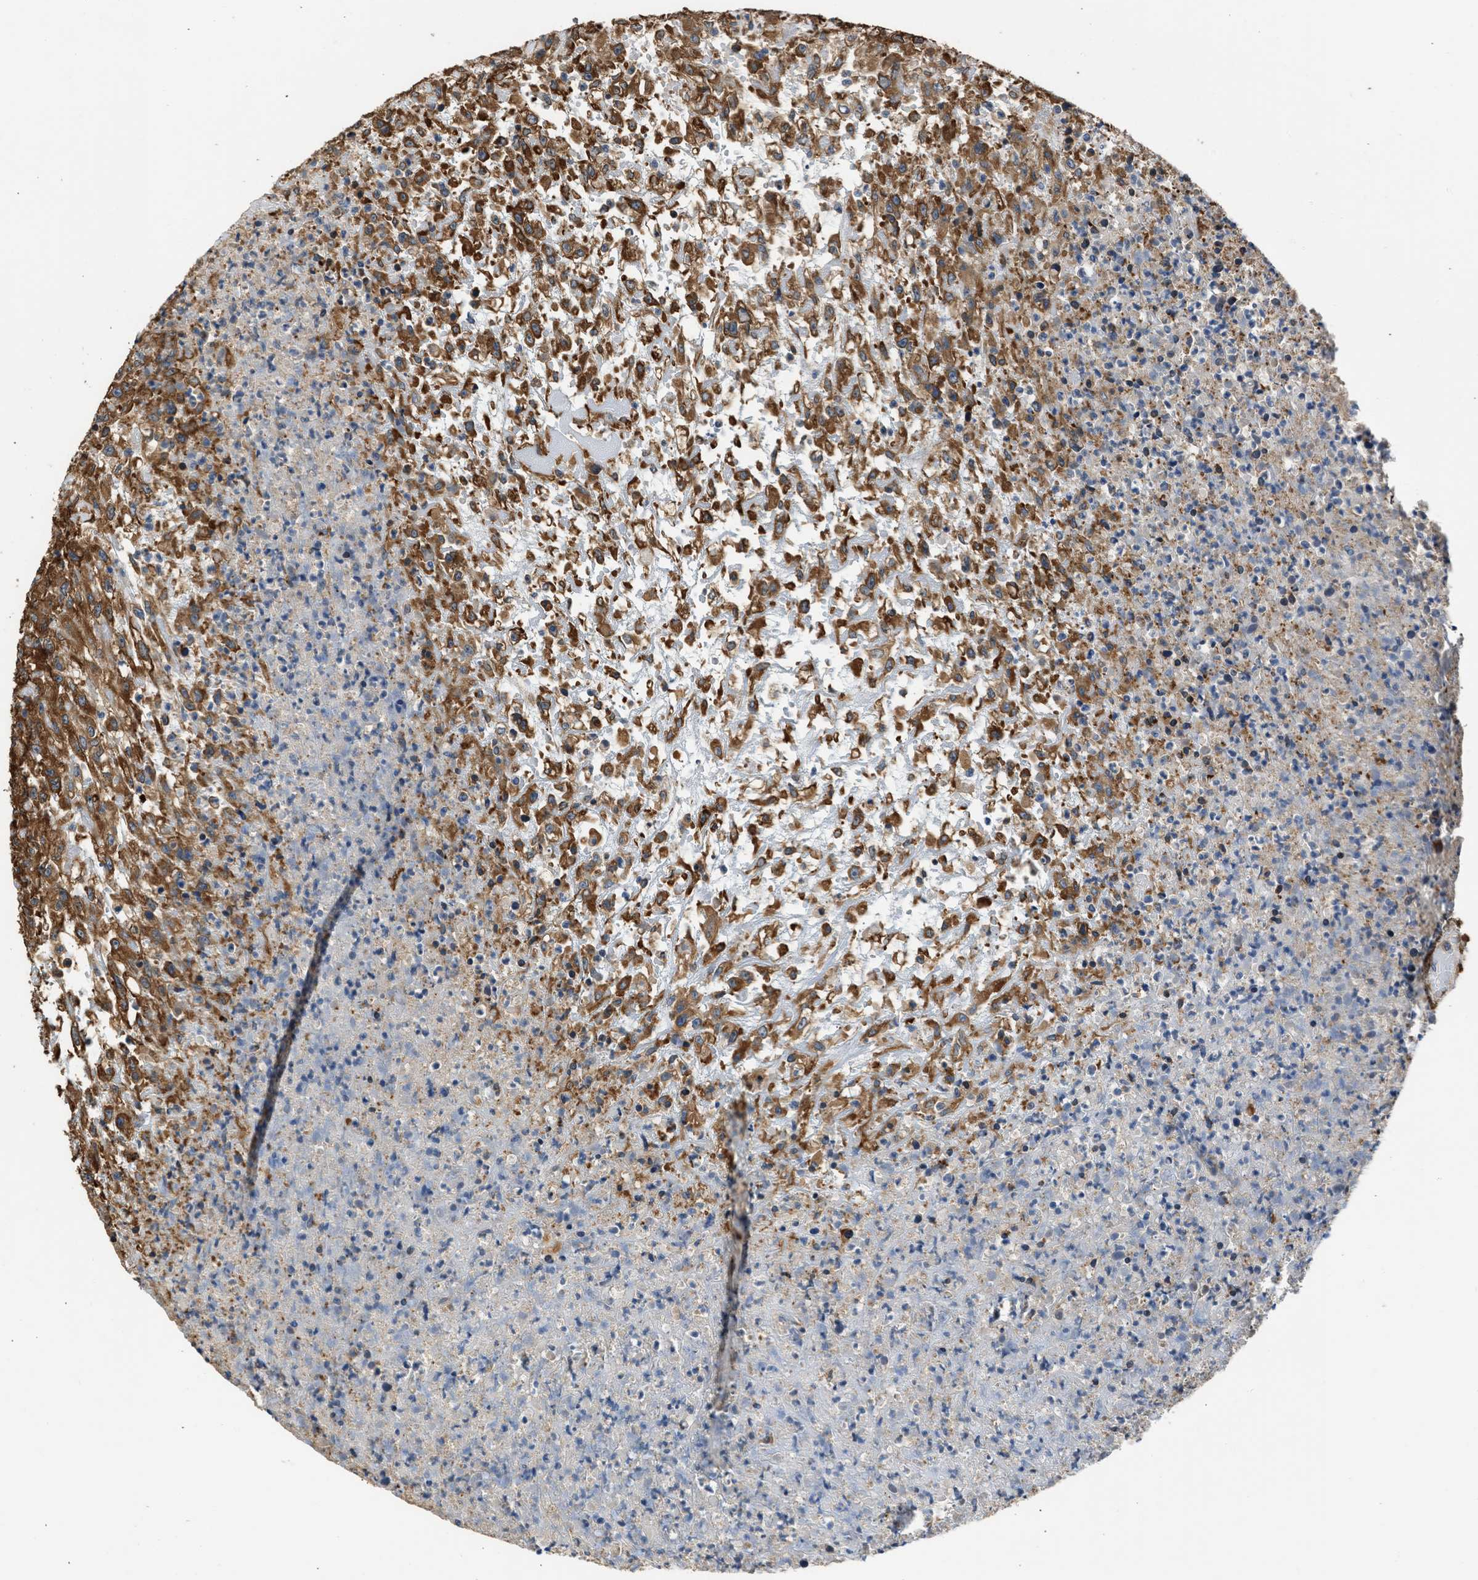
{"staining": {"intensity": "moderate", "quantity": ">75%", "location": "cytoplasmic/membranous"}, "tissue": "urothelial cancer", "cell_type": "Tumor cells", "image_type": "cancer", "snomed": [{"axis": "morphology", "description": "Urothelial carcinoma, High grade"}, {"axis": "topography", "description": "Urinary bladder"}], "caption": "Immunohistochemistry (IHC) micrograph of high-grade urothelial carcinoma stained for a protein (brown), which displays medium levels of moderate cytoplasmic/membranous expression in approximately >75% of tumor cells.", "gene": "SLC36A4", "patient": {"sex": "male", "age": 46}}